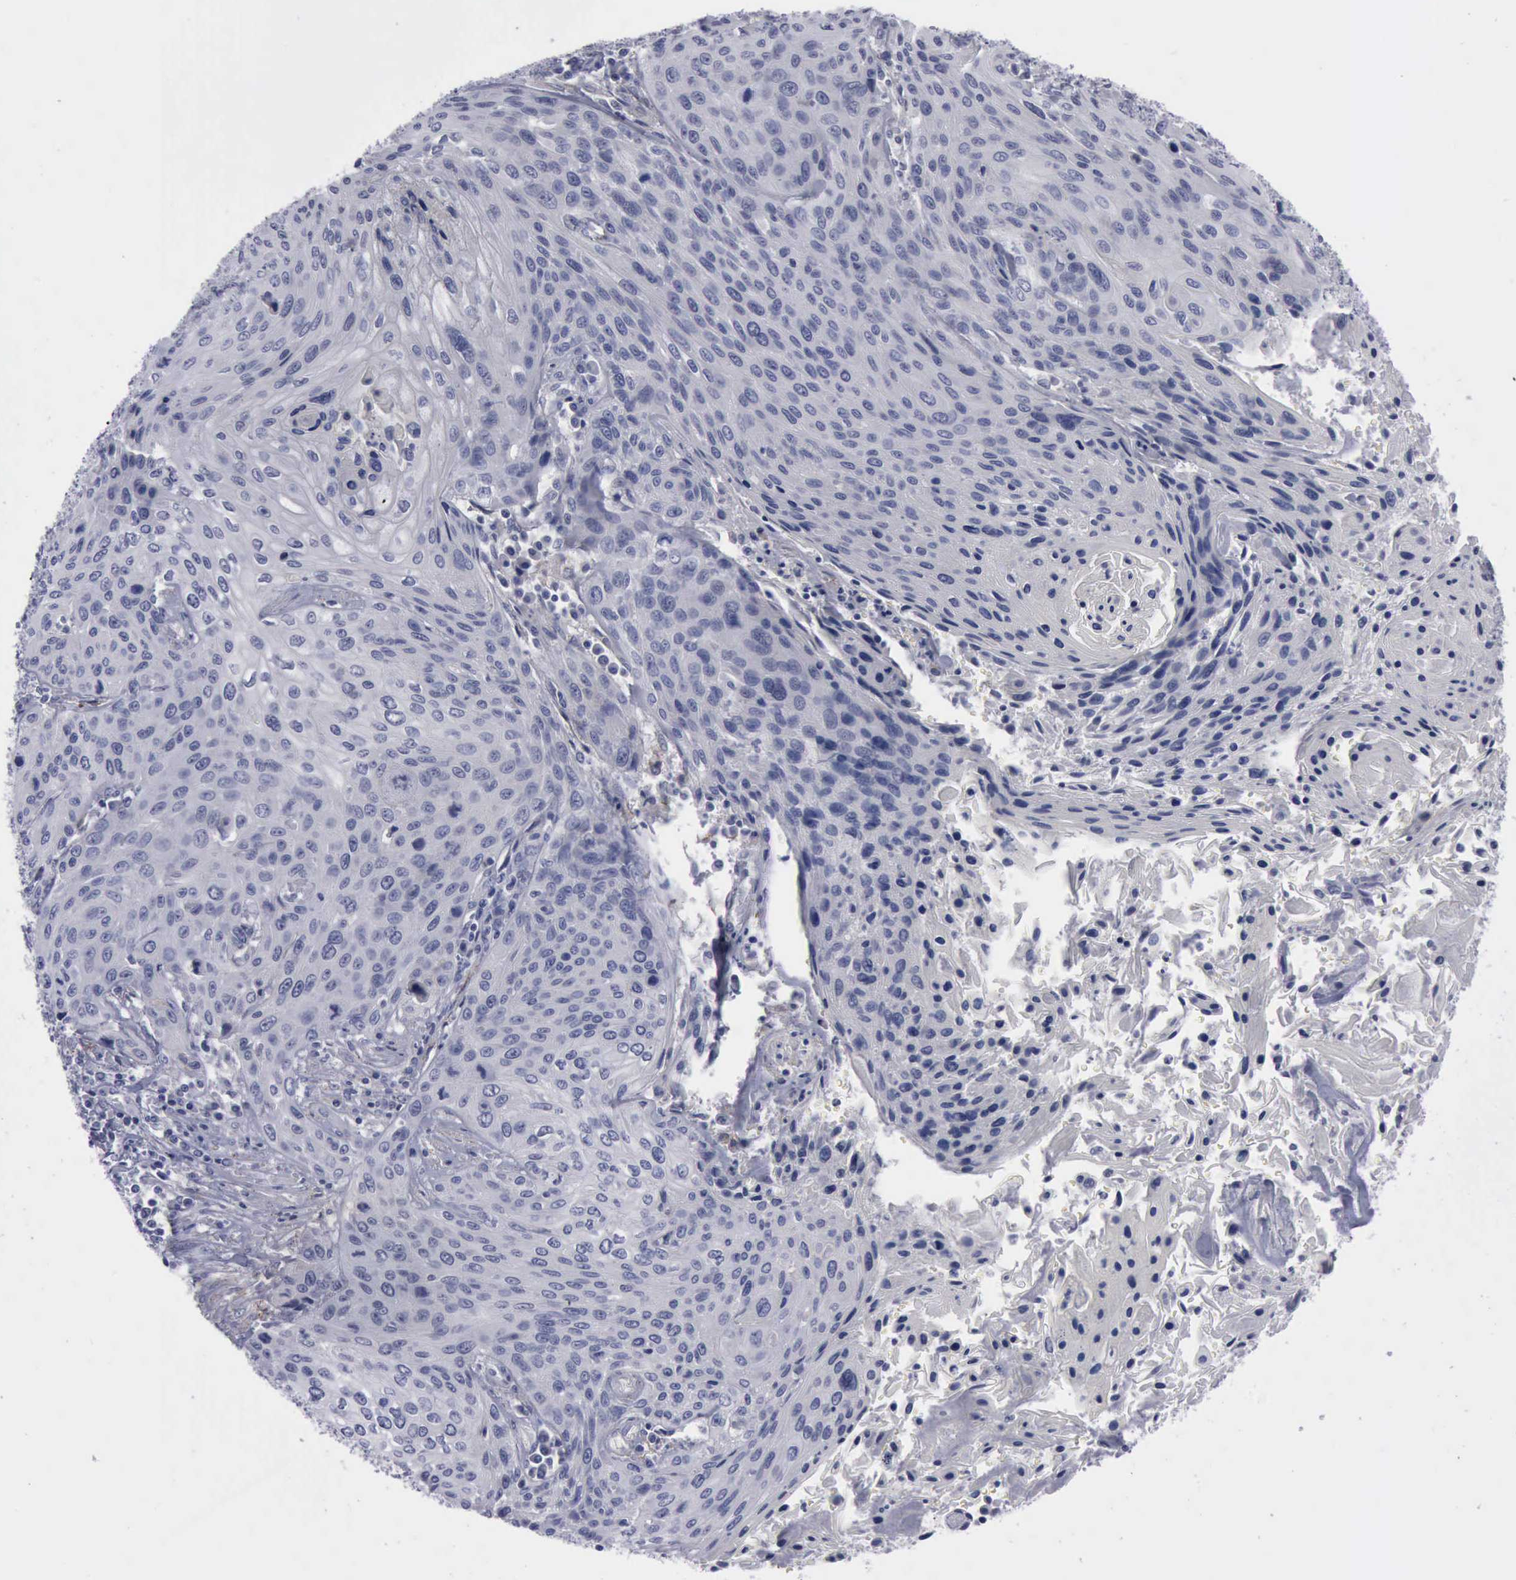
{"staining": {"intensity": "negative", "quantity": "none", "location": "none"}, "tissue": "cervical cancer", "cell_type": "Tumor cells", "image_type": "cancer", "snomed": [{"axis": "morphology", "description": "Squamous cell carcinoma, NOS"}, {"axis": "topography", "description": "Cervix"}], "caption": "High power microscopy micrograph of an IHC photomicrograph of cervical squamous cell carcinoma, revealing no significant expression in tumor cells.", "gene": "CDH2", "patient": {"sex": "female", "age": 32}}